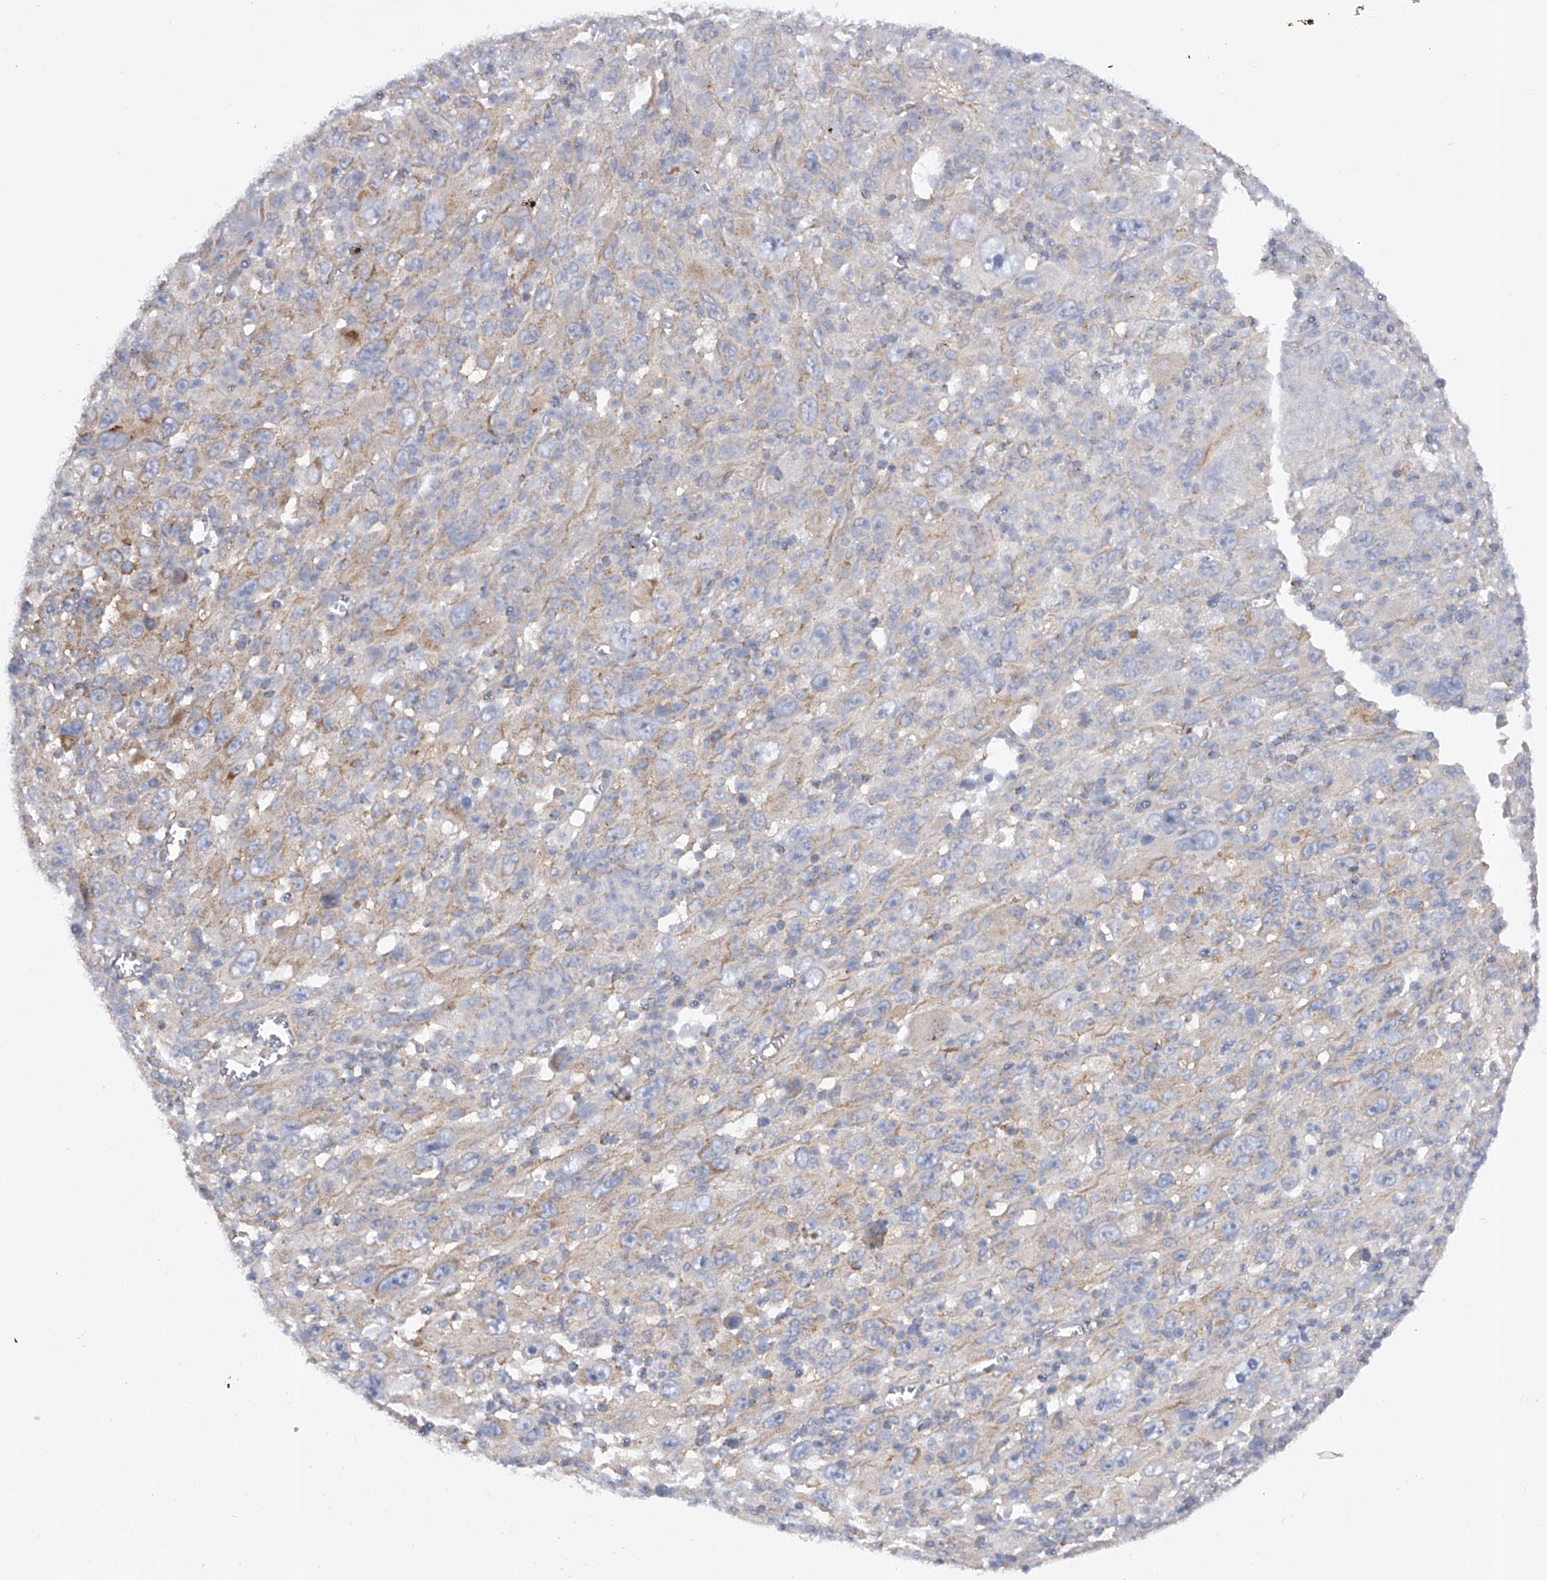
{"staining": {"intensity": "weak", "quantity": "<25%", "location": "cytoplasmic/membranous"}, "tissue": "melanoma", "cell_type": "Tumor cells", "image_type": "cancer", "snomed": [{"axis": "morphology", "description": "Malignant melanoma, Metastatic site"}, {"axis": "topography", "description": "Skin"}], "caption": "IHC micrograph of neoplastic tissue: human malignant melanoma (metastatic site) stained with DAB (3,3'-diaminobenzidine) reveals no significant protein positivity in tumor cells.", "gene": "PDSS2", "patient": {"sex": "female", "age": 56}}